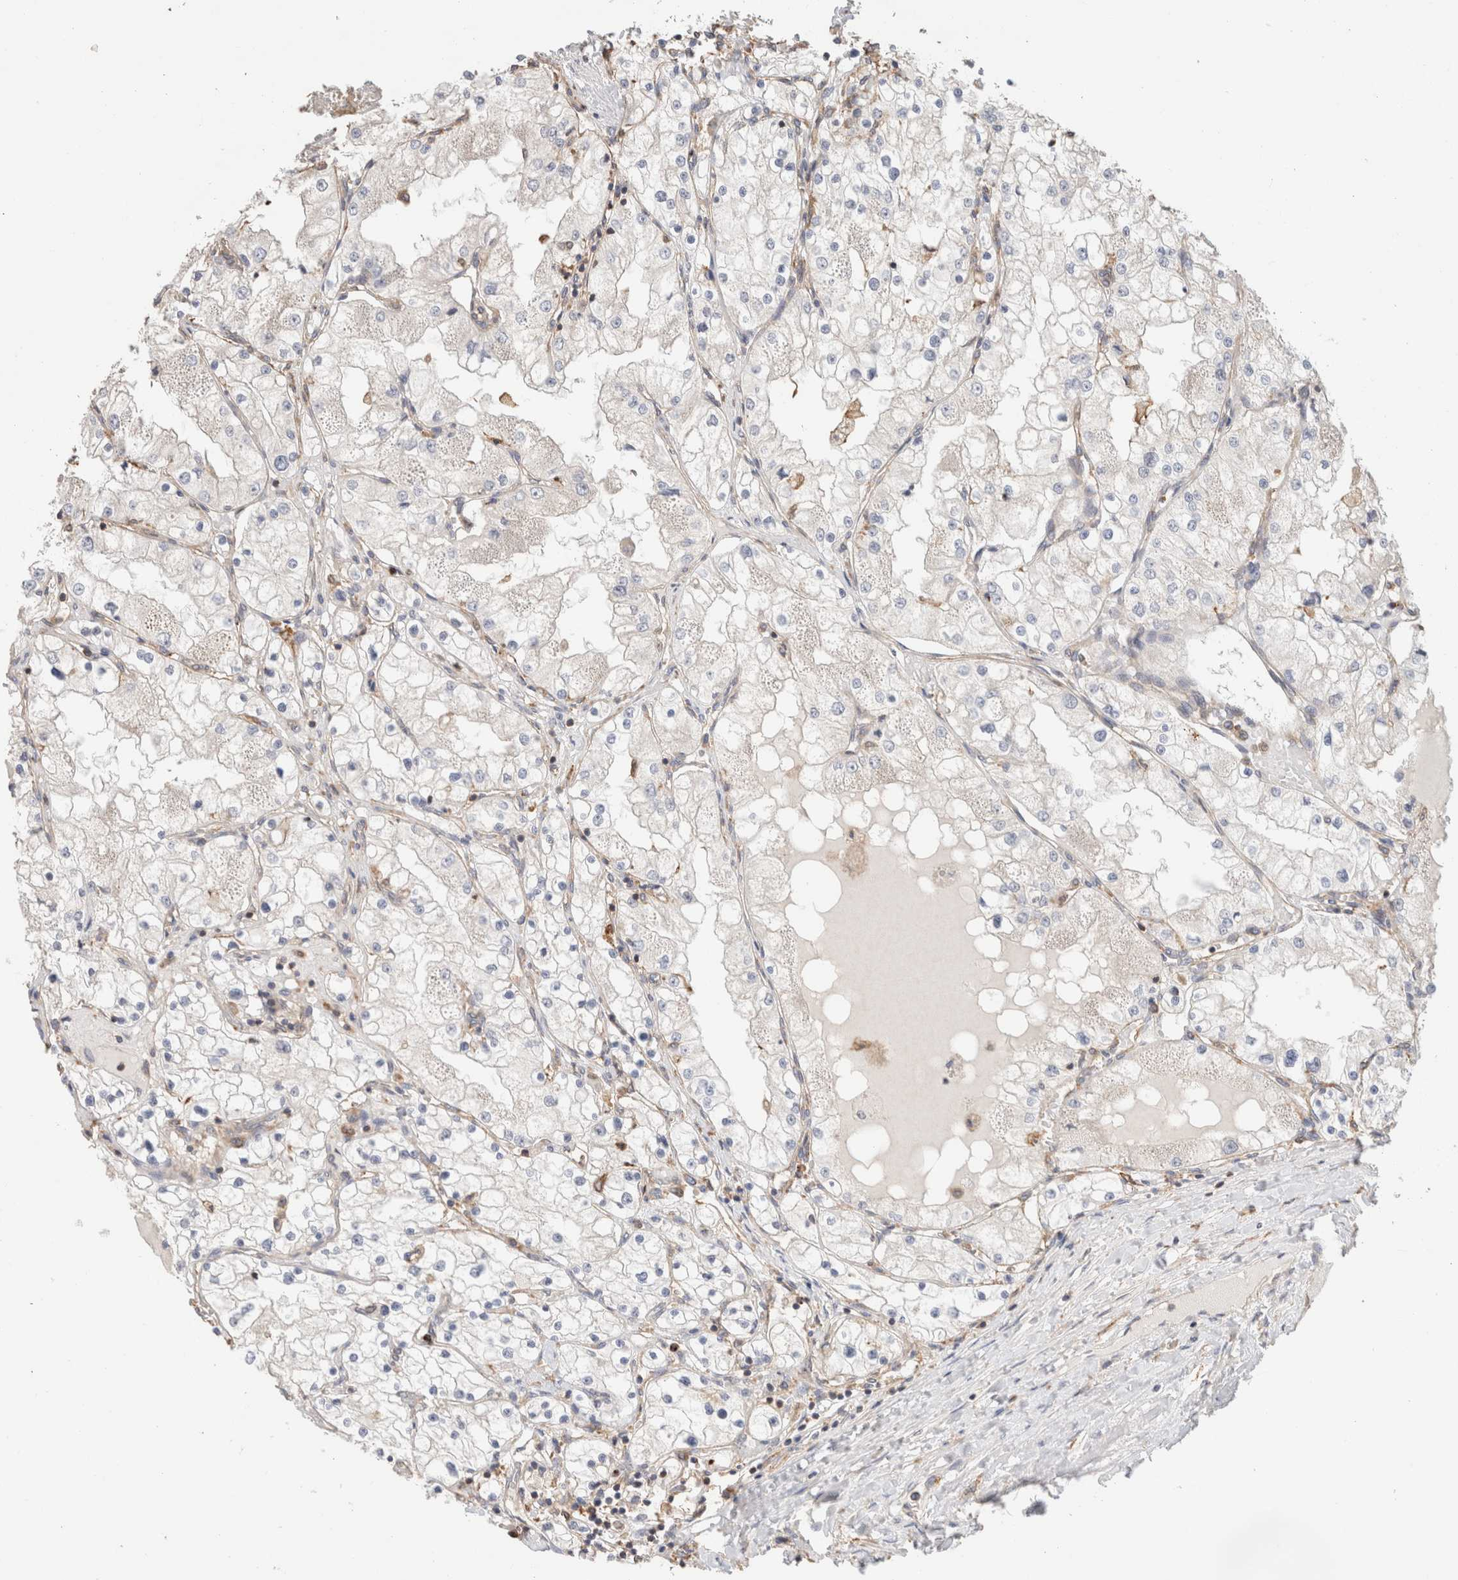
{"staining": {"intensity": "negative", "quantity": "none", "location": "none"}, "tissue": "renal cancer", "cell_type": "Tumor cells", "image_type": "cancer", "snomed": [{"axis": "morphology", "description": "Adenocarcinoma, NOS"}, {"axis": "topography", "description": "Kidney"}], "caption": "A histopathology image of human renal adenocarcinoma is negative for staining in tumor cells.", "gene": "CFAP418", "patient": {"sex": "male", "age": 68}}